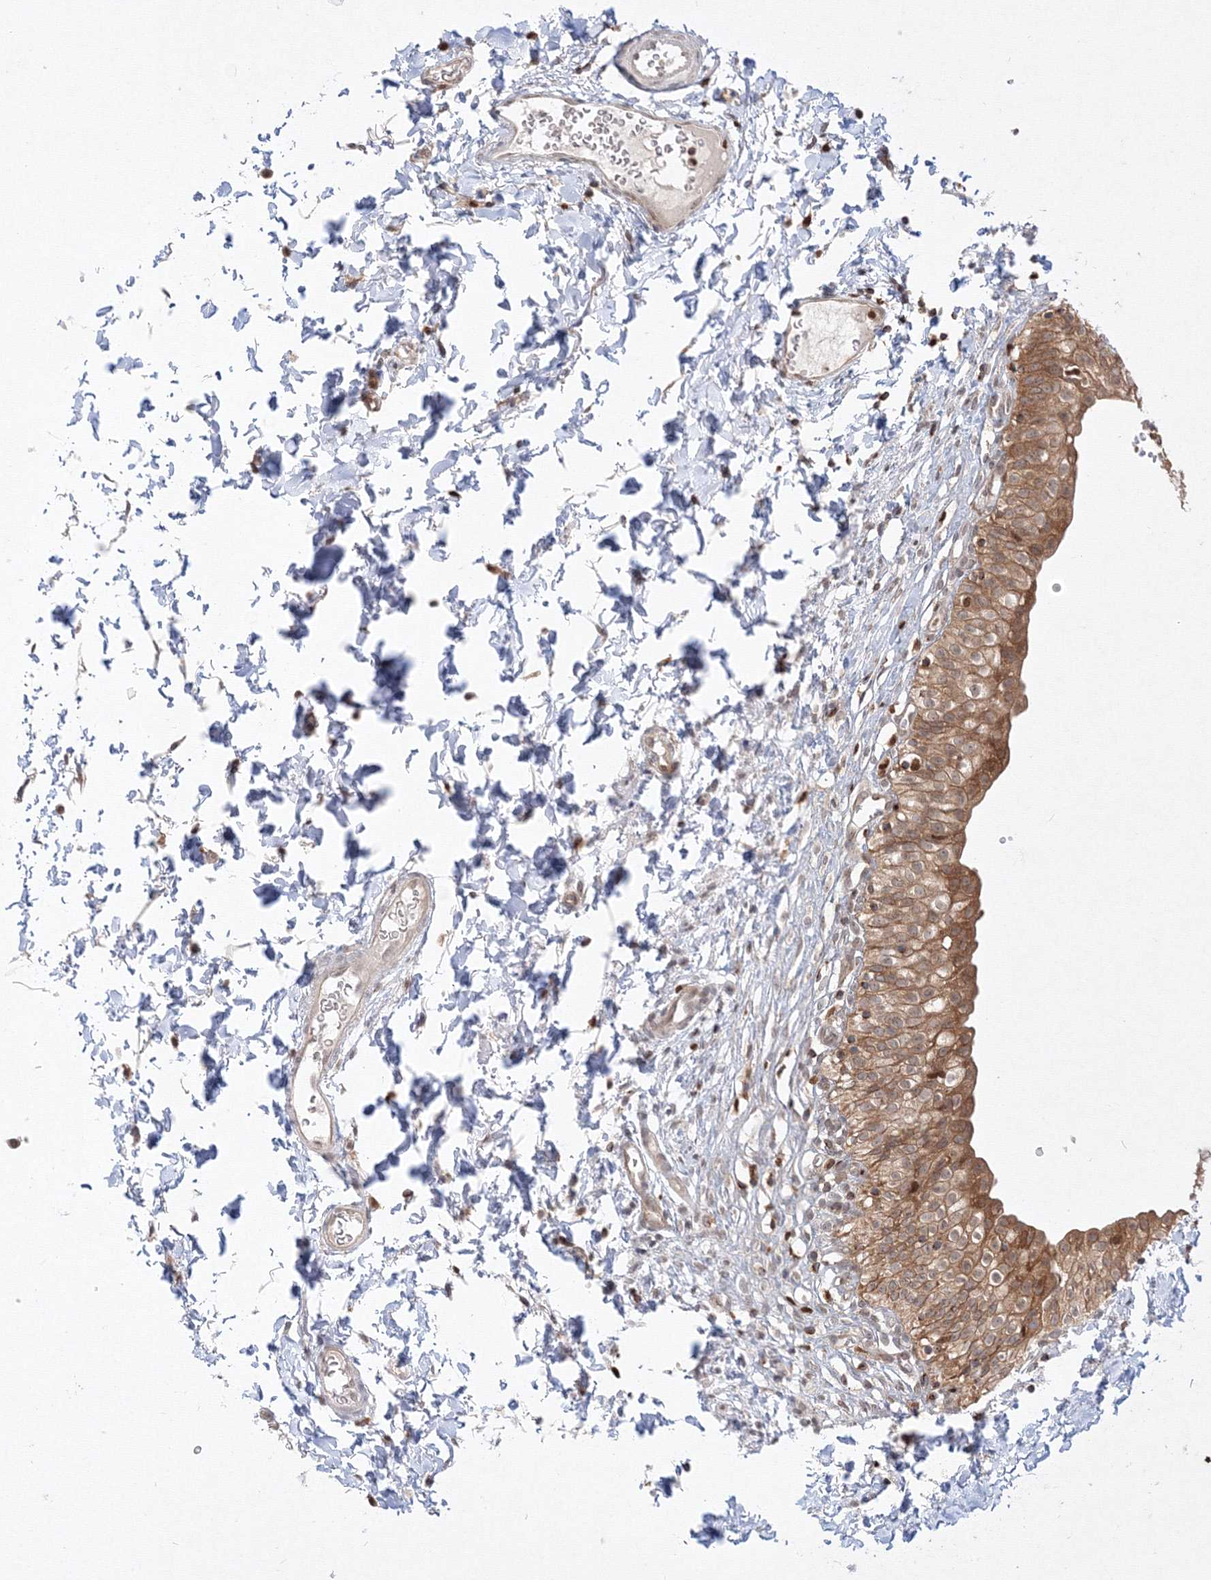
{"staining": {"intensity": "moderate", "quantity": ">75%", "location": "cytoplasmic/membranous"}, "tissue": "urinary bladder", "cell_type": "Urothelial cells", "image_type": "normal", "snomed": [{"axis": "morphology", "description": "Normal tissue, NOS"}, {"axis": "topography", "description": "Urinary bladder"}], "caption": "This histopathology image shows immunohistochemistry staining of normal human urinary bladder, with medium moderate cytoplasmic/membranous staining in about >75% of urothelial cells.", "gene": "TMEM50B", "patient": {"sex": "male", "age": 55}}